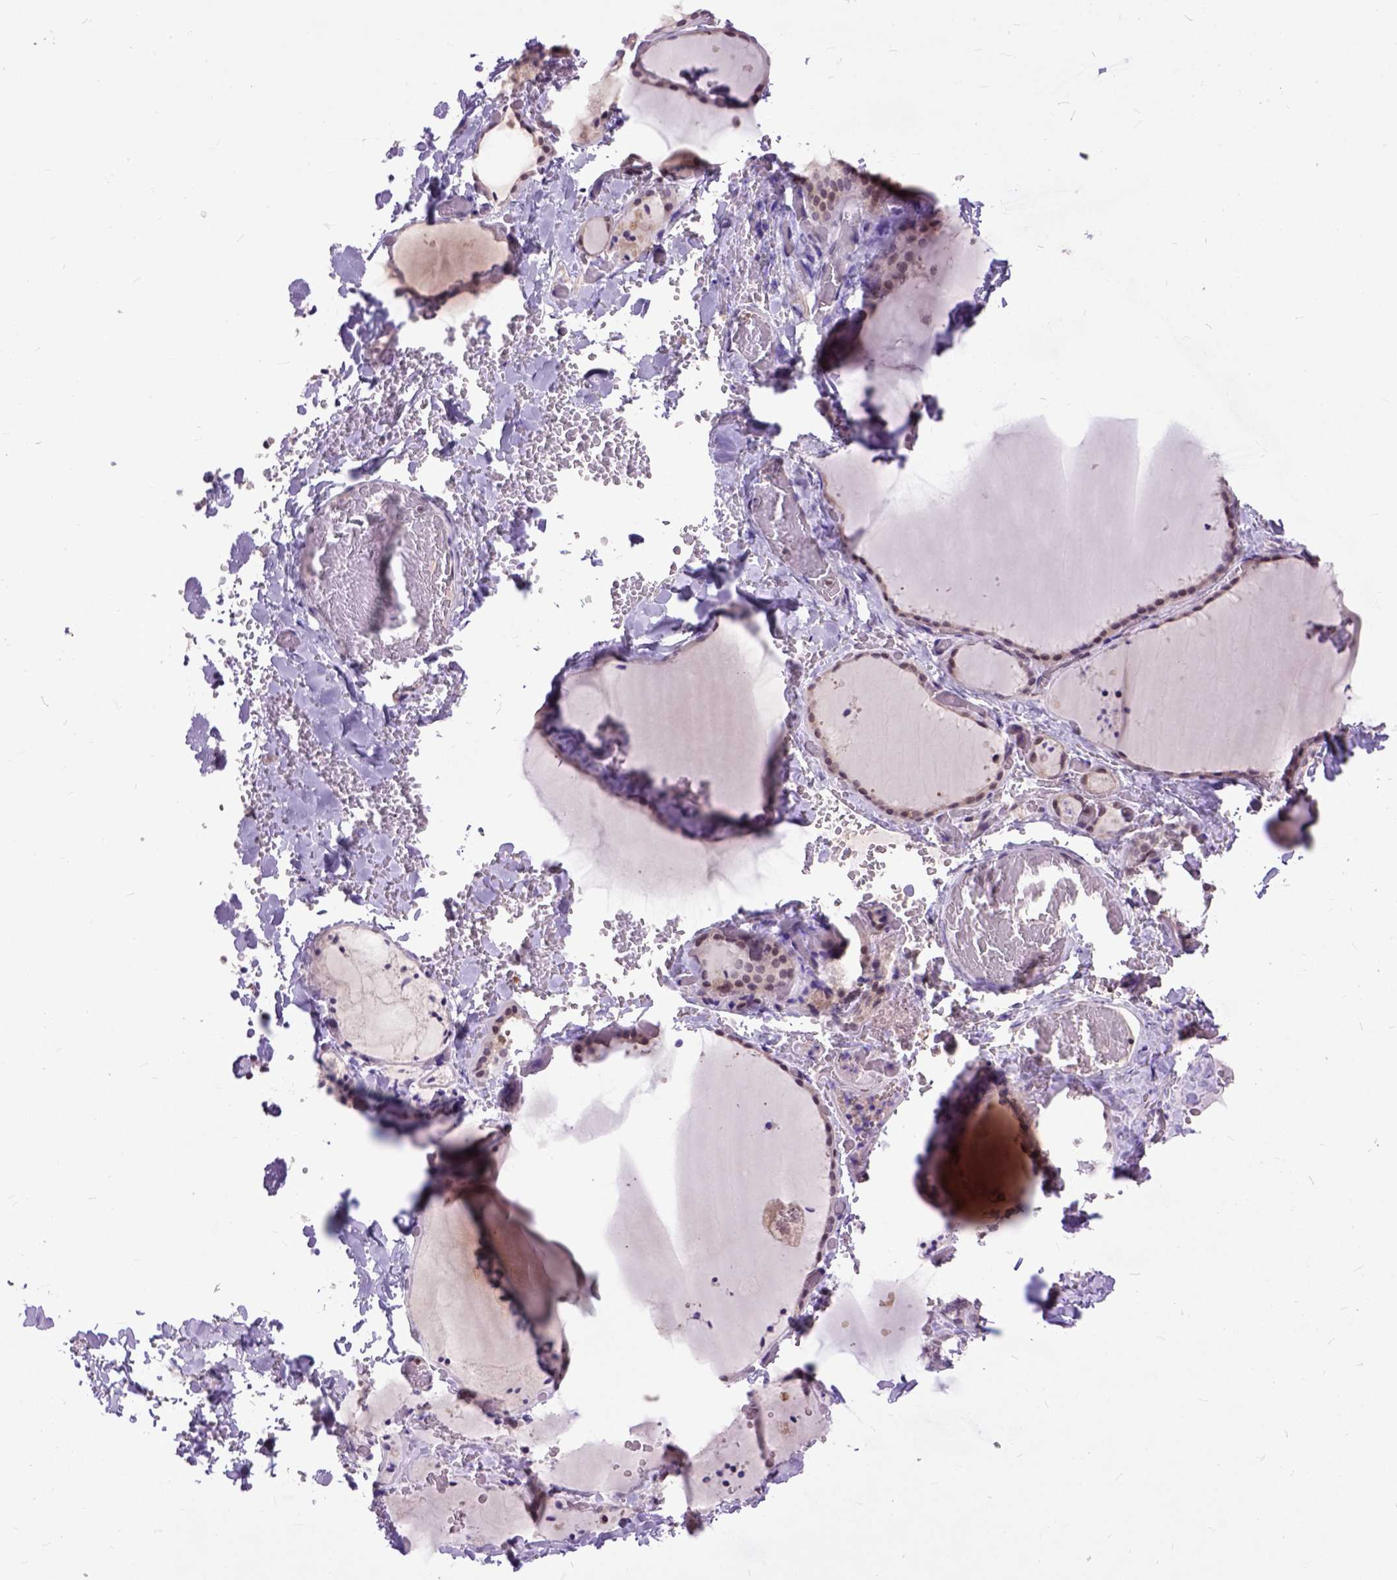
{"staining": {"intensity": "negative", "quantity": "none", "location": "none"}, "tissue": "thyroid gland", "cell_type": "Glandular cells", "image_type": "normal", "snomed": [{"axis": "morphology", "description": "Normal tissue, NOS"}, {"axis": "topography", "description": "Thyroid gland"}], "caption": "The photomicrograph shows no staining of glandular cells in benign thyroid gland.", "gene": "RCC2", "patient": {"sex": "female", "age": 36}}